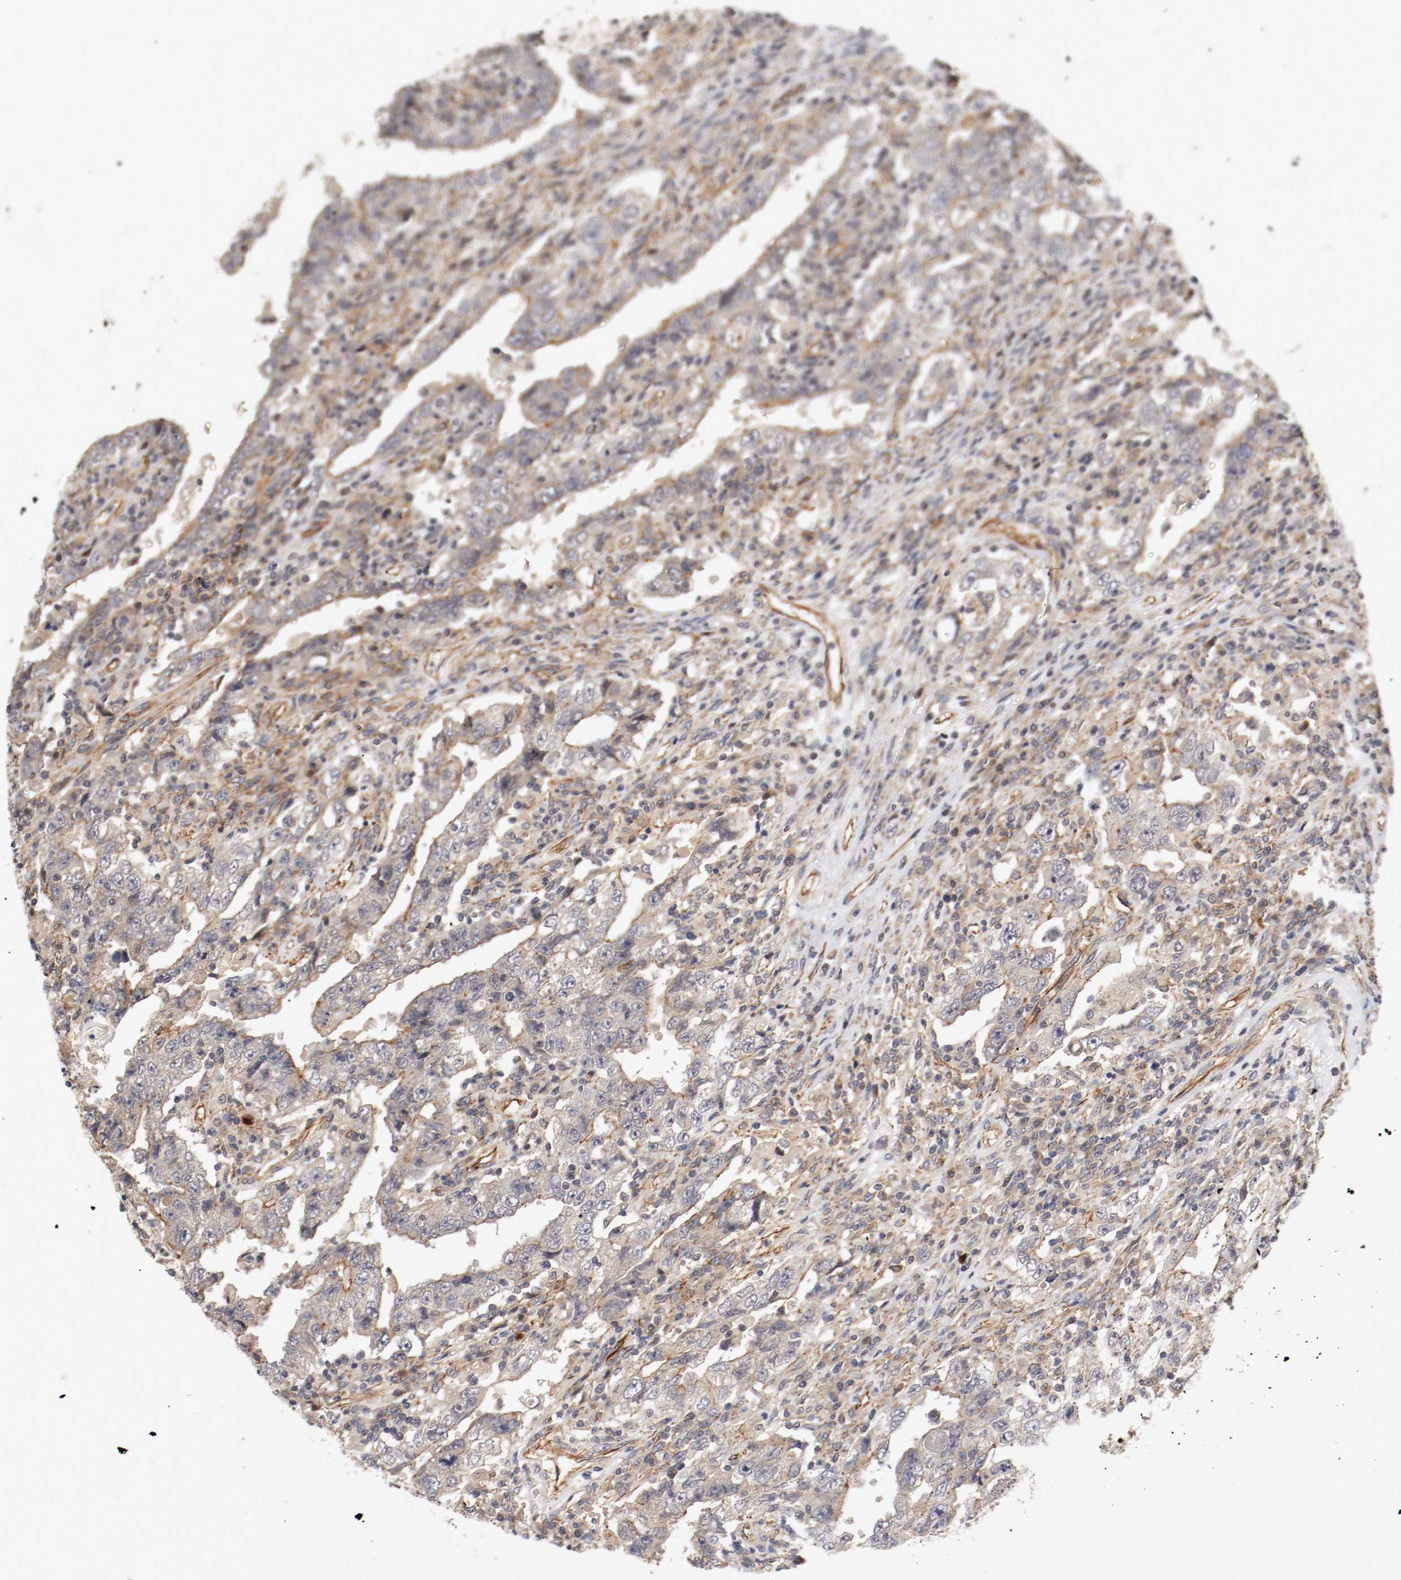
{"staining": {"intensity": "weak", "quantity": "25%-75%", "location": "cytoplasmic/membranous"}, "tissue": "testis cancer", "cell_type": "Tumor cells", "image_type": "cancer", "snomed": [{"axis": "morphology", "description": "Carcinoma, Embryonal, NOS"}, {"axis": "topography", "description": "Testis"}], "caption": "Embryonal carcinoma (testis) stained for a protein (brown) reveals weak cytoplasmic/membranous positive staining in approximately 25%-75% of tumor cells.", "gene": "TYK2", "patient": {"sex": "male", "age": 26}}